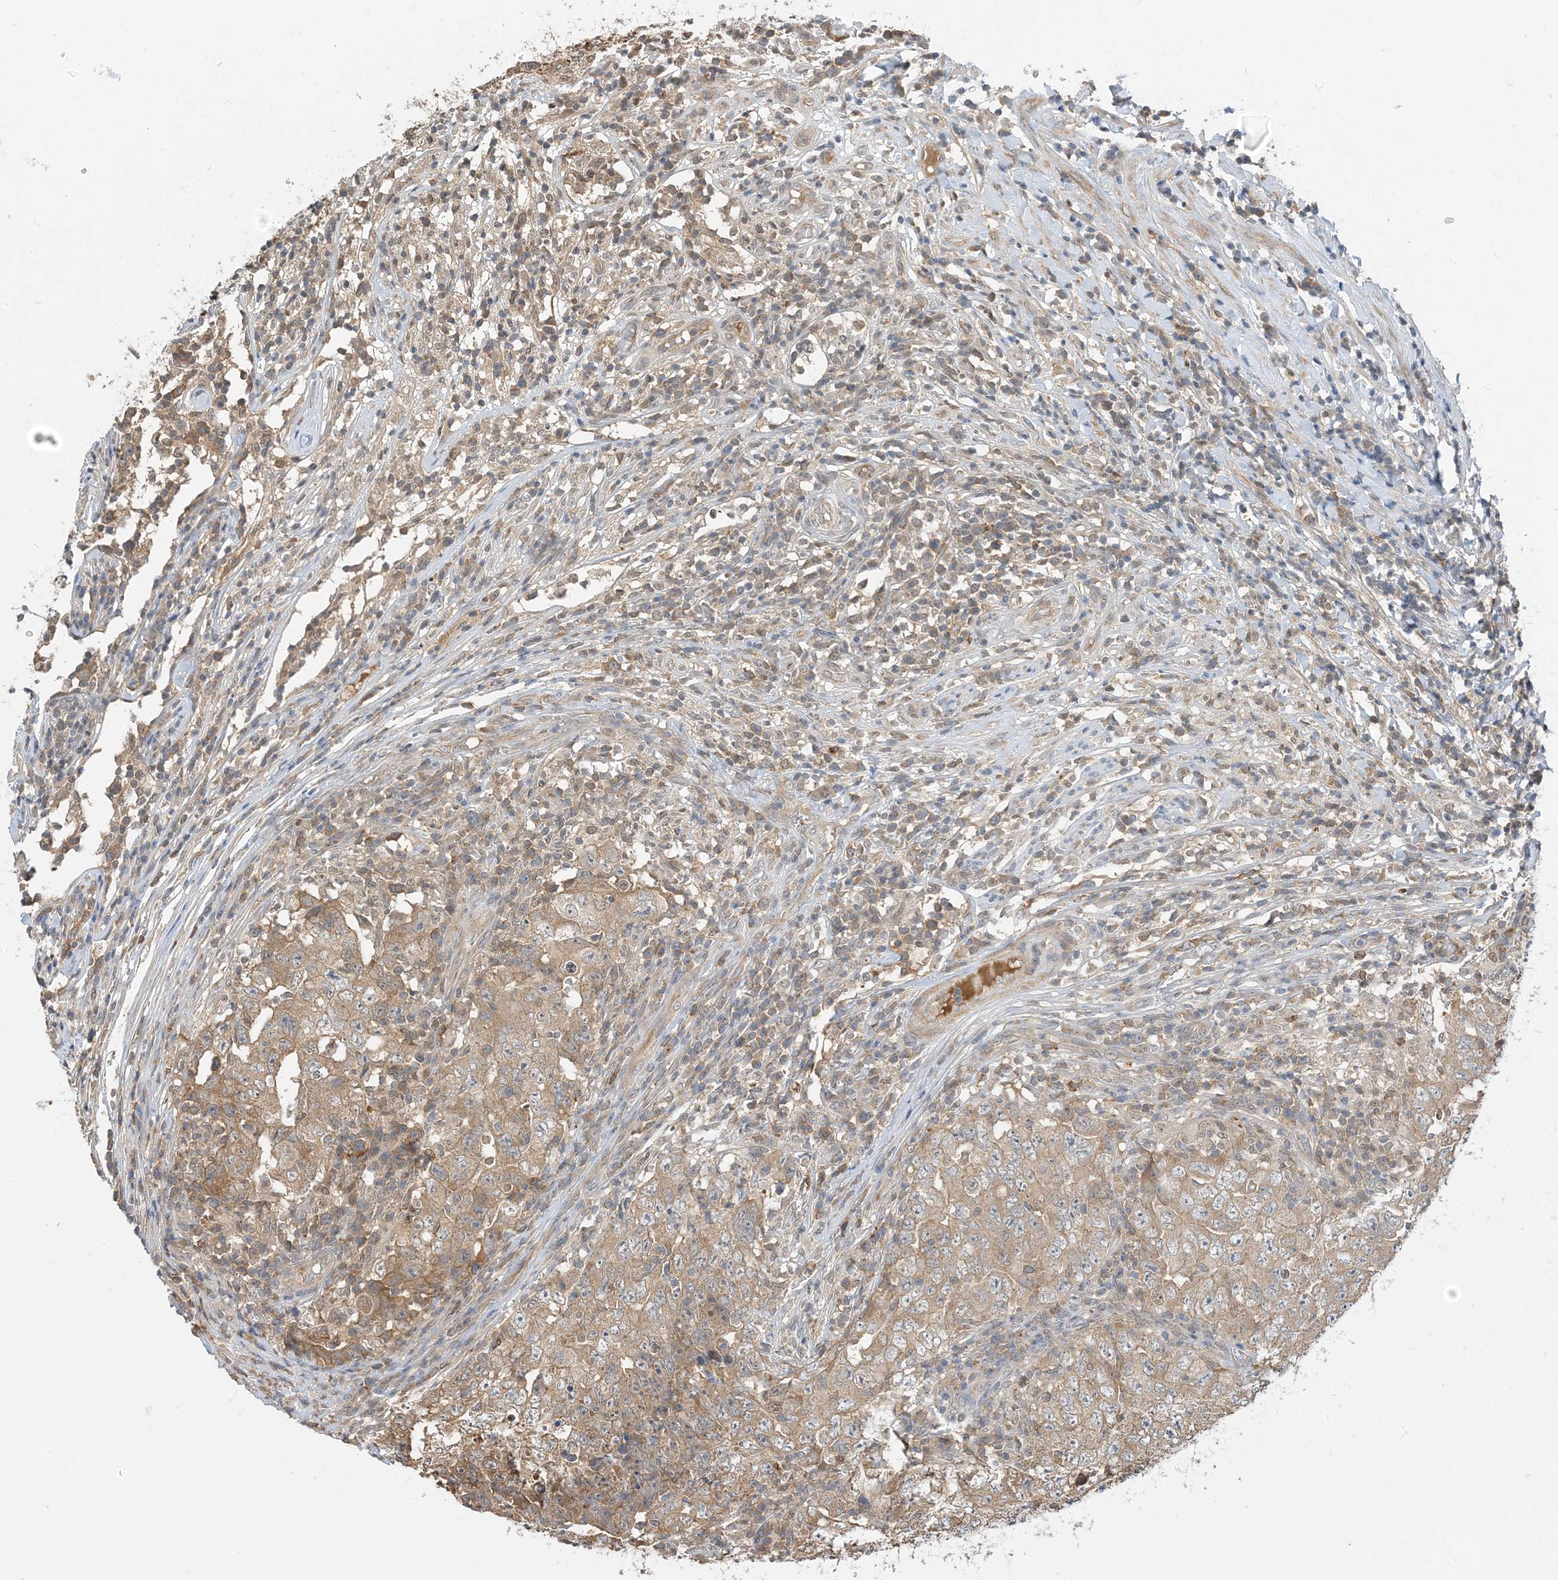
{"staining": {"intensity": "moderate", "quantity": ">75%", "location": "cytoplasmic/membranous"}, "tissue": "testis cancer", "cell_type": "Tumor cells", "image_type": "cancer", "snomed": [{"axis": "morphology", "description": "Carcinoma, Embryonal, NOS"}, {"axis": "topography", "description": "Testis"}], "caption": "The histopathology image demonstrates immunohistochemical staining of testis cancer. There is moderate cytoplasmic/membranous positivity is present in approximately >75% of tumor cells. The staining was performed using DAB, with brown indicating positive protein expression. Nuclei are stained blue with hematoxylin.", "gene": "WDR26", "patient": {"sex": "male", "age": 26}}